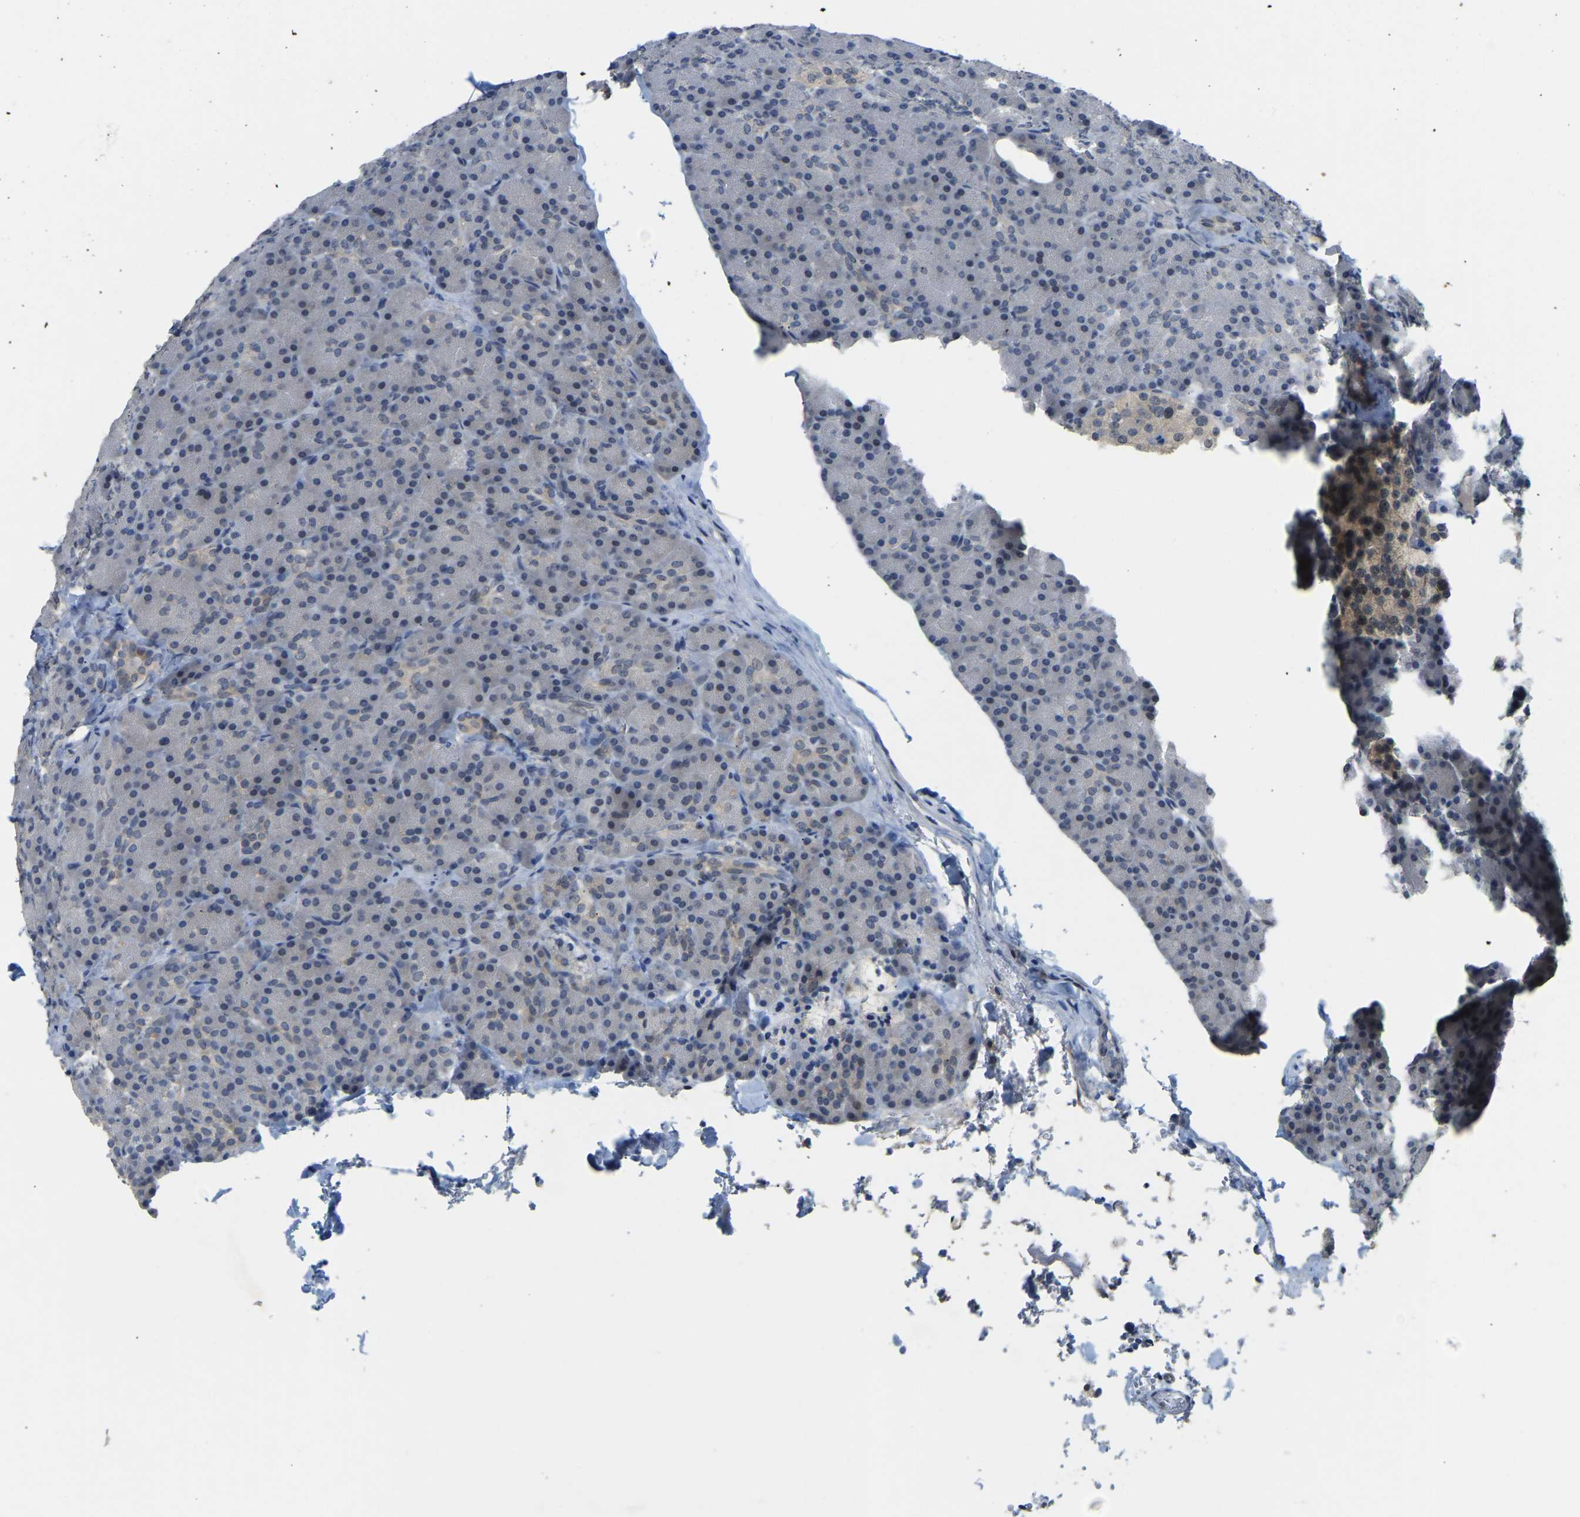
{"staining": {"intensity": "negative", "quantity": "none", "location": "none"}, "tissue": "pancreas", "cell_type": "Exocrine glandular cells", "image_type": "normal", "snomed": [{"axis": "morphology", "description": "Normal tissue, NOS"}, {"axis": "topography", "description": "Pancreas"}], "caption": "Protein analysis of normal pancreas shows no significant expression in exocrine glandular cells.", "gene": "AHNAK", "patient": {"sex": "female", "age": 43}}